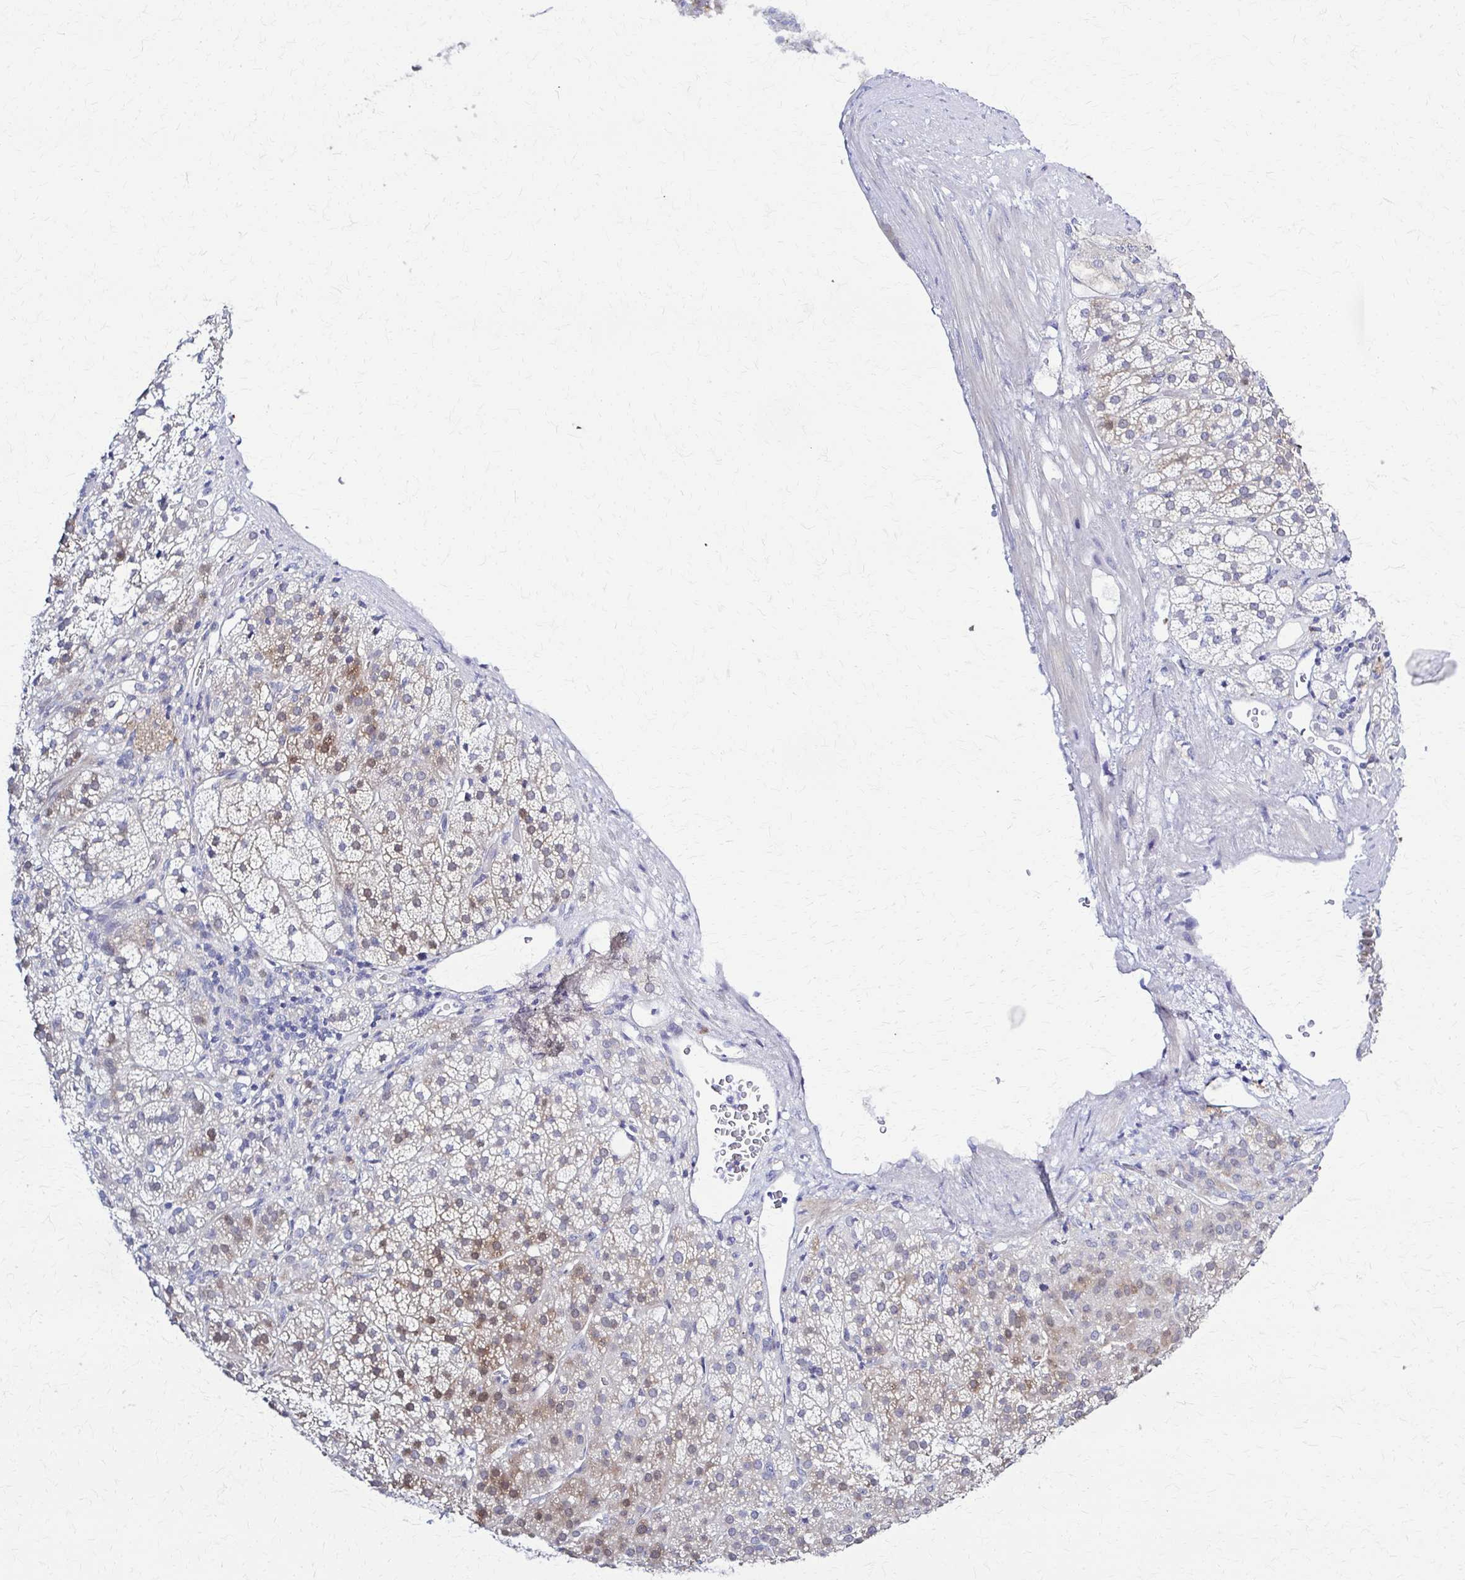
{"staining": {"intensity": "weak", "quantity": "25%-75%", "location": "cytoplasmic/membranous"}, "tissue": "adrenal gland", "cell_type": "Glandular cells", "image_type": "normal", "snomed": [{"axis": "morphology", "description": "Normal tissue, NOS"}, {"axis": "topography", "description": "Adrenal gland"}], "caption": "Weak cytoplasmic/membranous positivity is present in approximately 25%-75% of glandular cells in unremarkable adrenal gland.", "gene": "RHOBTB2", "patient": {"sex": "female", "age": 60}}